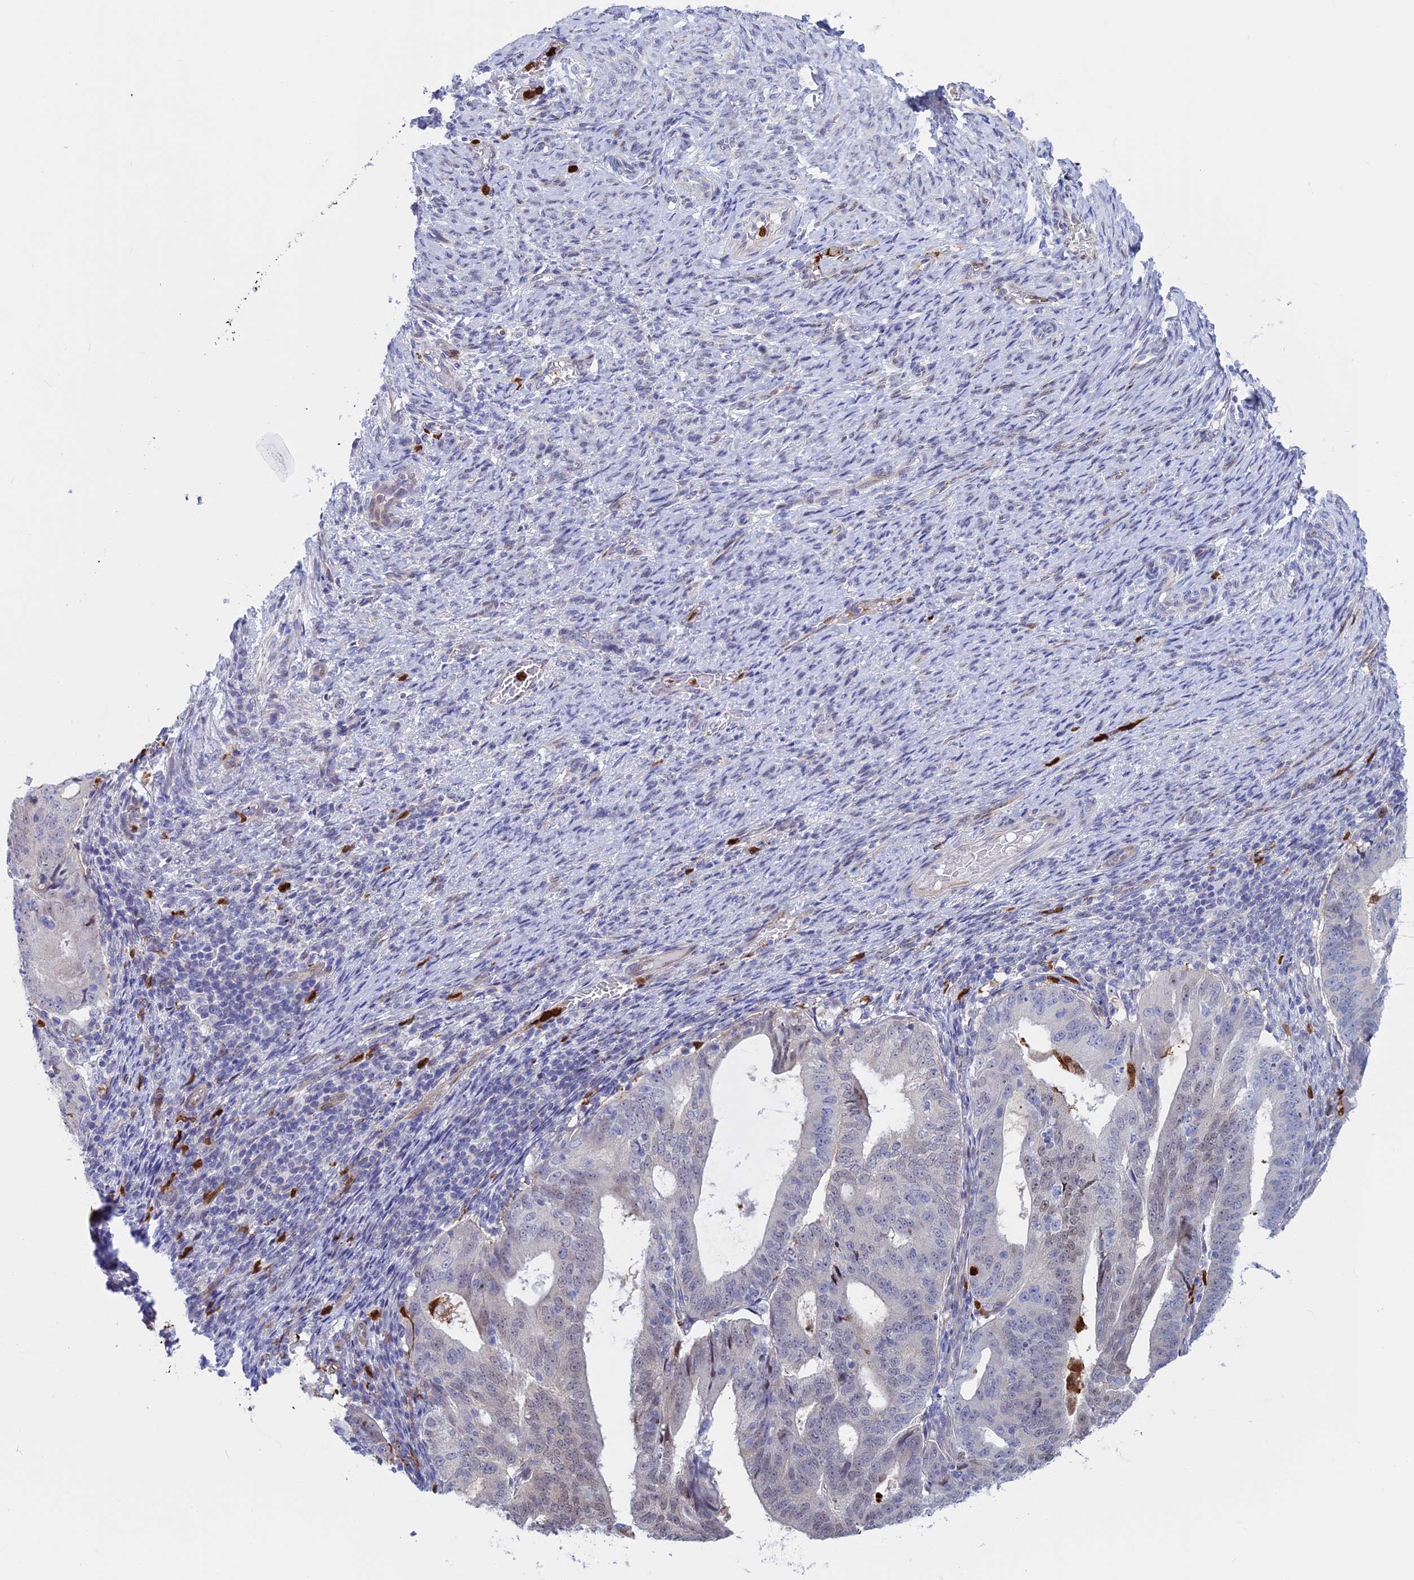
{"staining": {"intensity": "negative", "quantity": "none", "location": "none"}, "tissue": "endometrial cancer", "cell_type": "Tumor cells", "image_type": "cancer", "snomed": [{"axis": "morphology", "description": "Adenocarcinoma, NOS"}, {"axis": "topography", "description": "Endometrium"}], "caption": "Photomicrograph shows no protein staining in tumor cells of adenocarcinoma (endometrial) tissue.", "gene": "SLC26A1", "patient": {"sex": "female", "age": 70}}